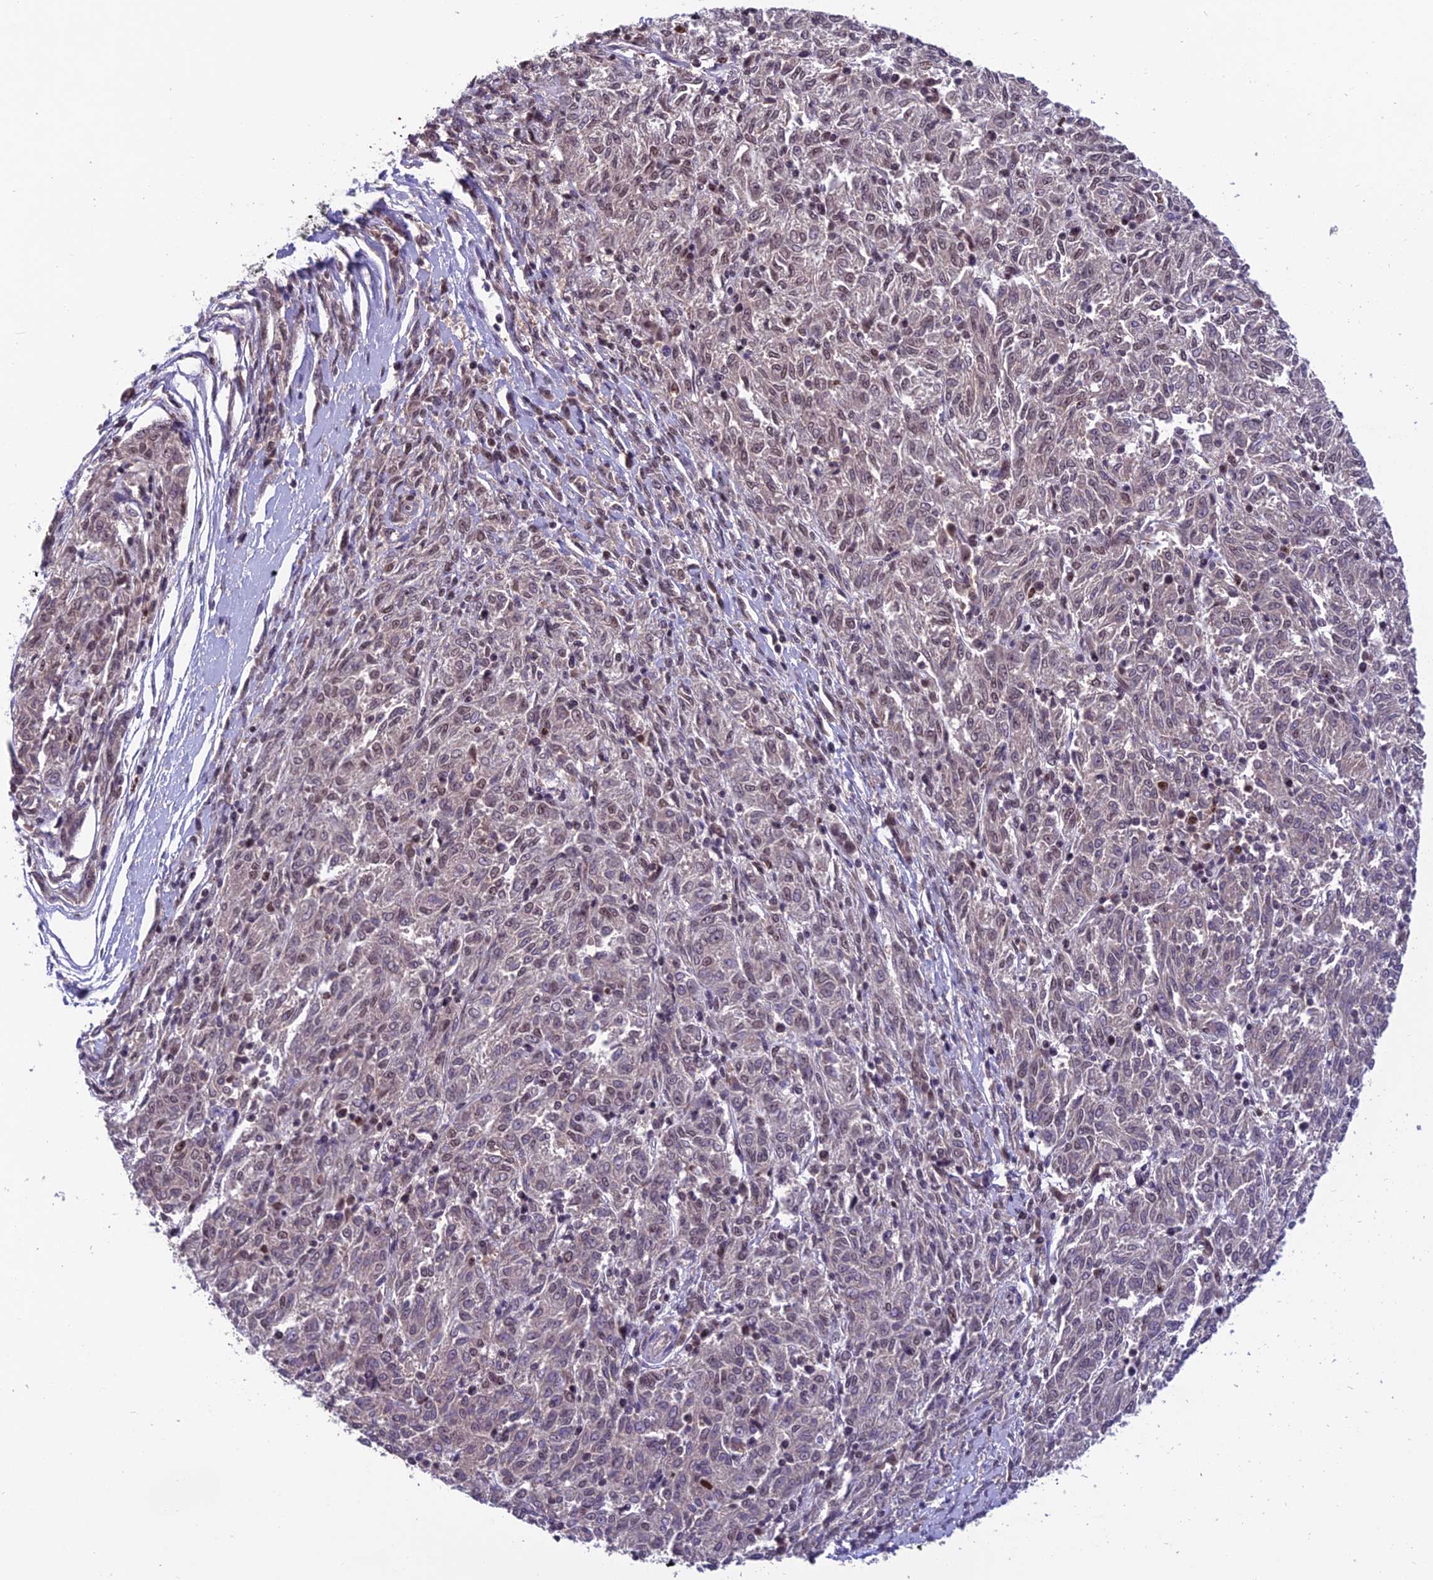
{"staining": {"intensity": "weak", "quantity": "<25%", "location": "nuclear"}, "tissue": "melanoma", "cell_type": "Tumor cells", "image_type": "cancer", "snomed": [{"axis": "morphology", "description": "Malignant melanoma, NOS"}, {"axis": "topography", "description": "Skin"}], "caption": "Tumor cells show no significant protein positivity in malignant melanoma. The staining was performed using DAB (3,3'-diaminobenzidine) to visualize the protein expression in brown, while the nuclei were stained in blue with hematoxylin (Magnification: 20x).", "gene": "MIS12", "patient": {"sex": "female", "age": 72}}